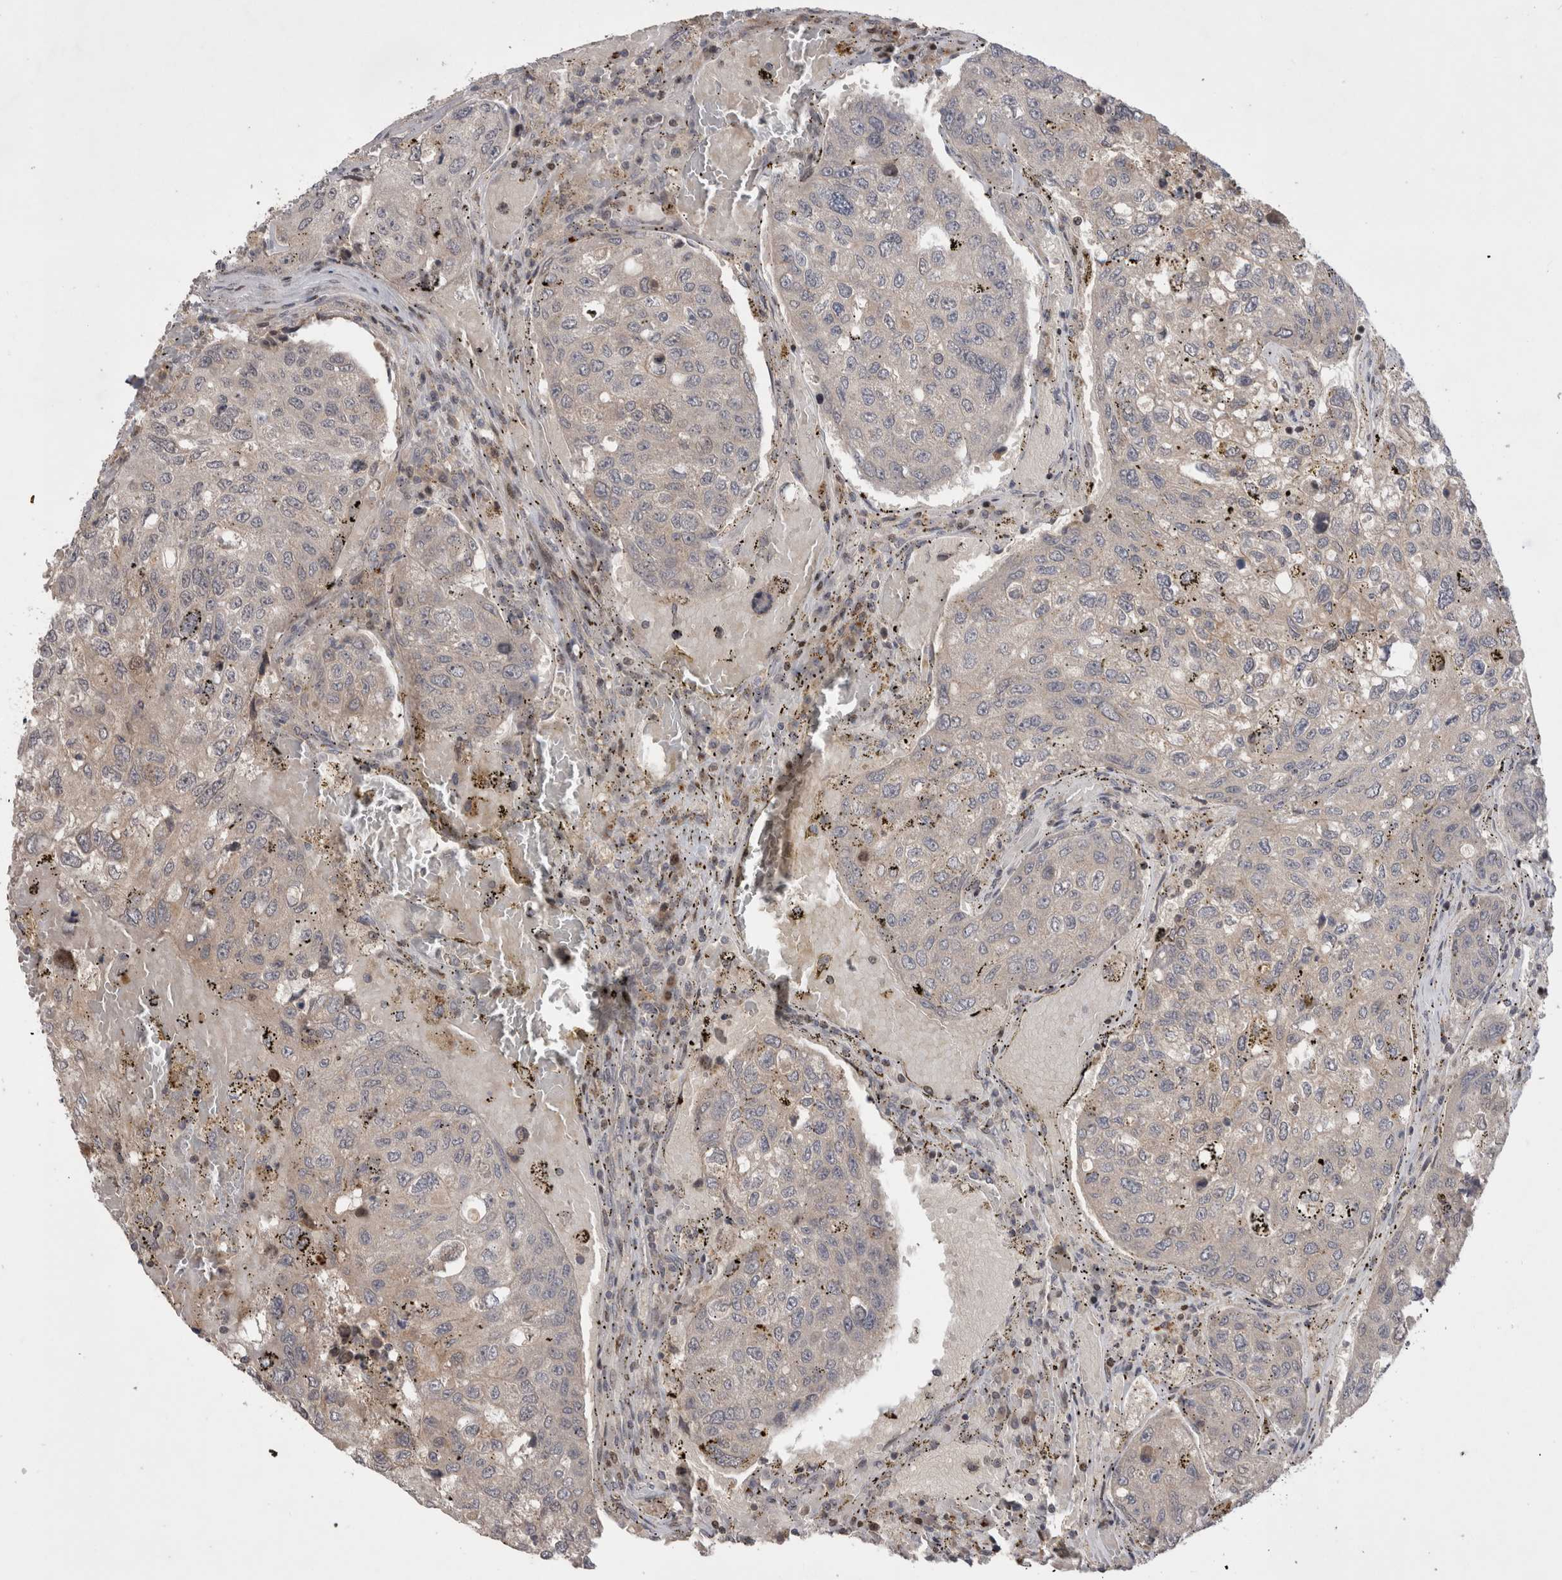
{"staining": {"intensity": "negative", "quantity": "none", "location": "none"}, "tissue": "urothelial cancer", "cell_type": "Tumor cells", "image_type": "cancer", "snomed": [{"axis": "morphology", "description": "Urothelial carcinoma, High grade"}, {"axis": "topography", "description": "Lymph node"}, {"axis": "topography", "description": "Urinary bladder"}], "caption": "Tumor cells are negative for protein expression in human high-grade urothelial carcinoma.", "gene": "PLEKHM1", "patient": {"sex": "male", "age": 51}}